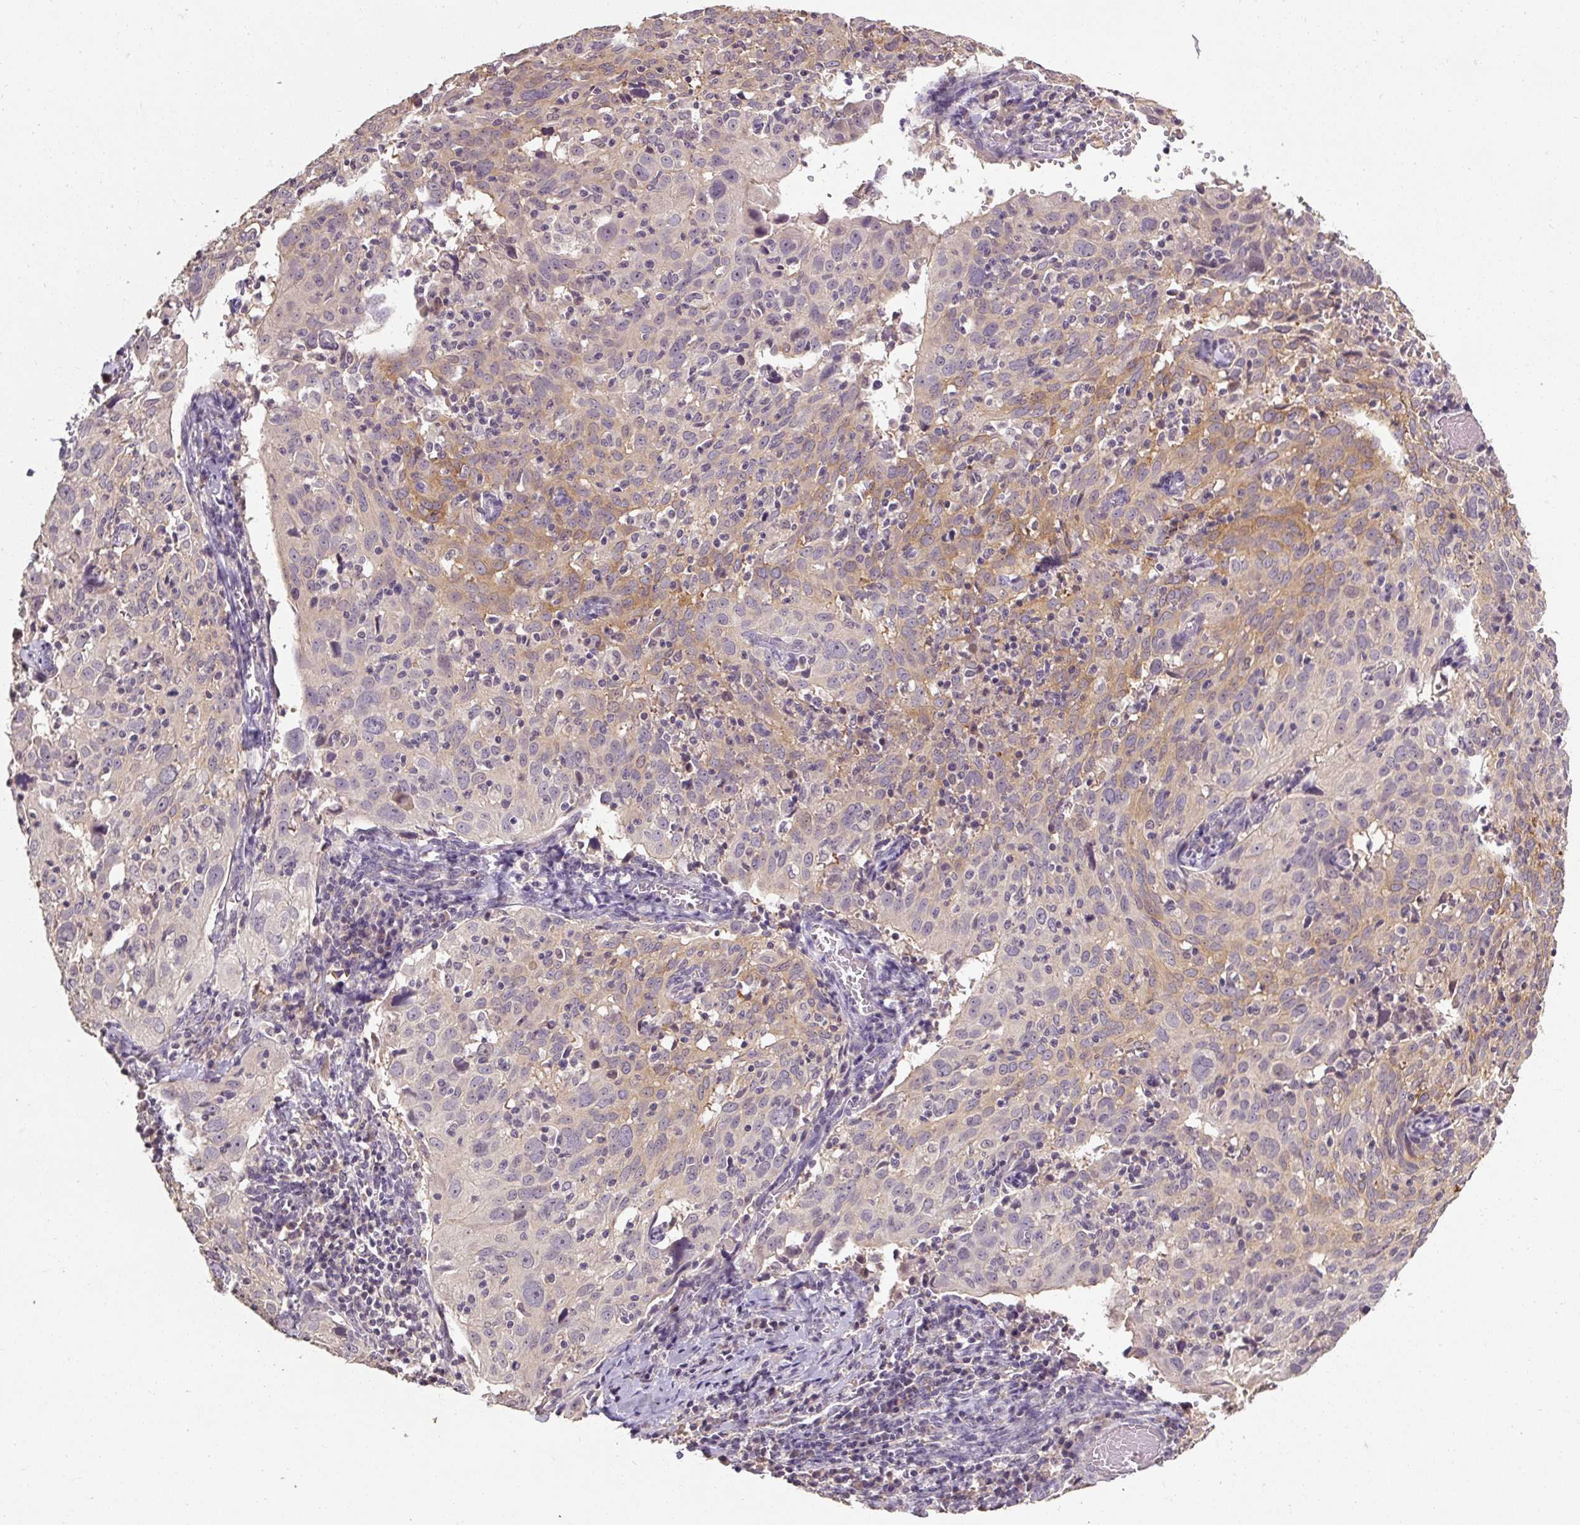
{"staining": {"intensity": "moderate", "quantity": "<25%", "location": "cytoplasmic/membranous"}, "tissue": "cervical cancer", "cell_type": "Tumor cells", "image_type": "cancer", "snomed": [{"axis": "morphology", "description": "Squamous cell carcinoma, NOS"}, {"axis": "topography", "description": "Cervix"}], "caption": "Cervical squamous cell carcinoma stained with DAB immunohistochemistry (IHC) shows low levels of moderate cytoplasmic/membranous staining in approximately <25% of tumor cells. Ihc stains the protein in brown and the nuclei are stained blue.", "gene": "CFAP65", "patient": {"sex": "female", "age": 31}}